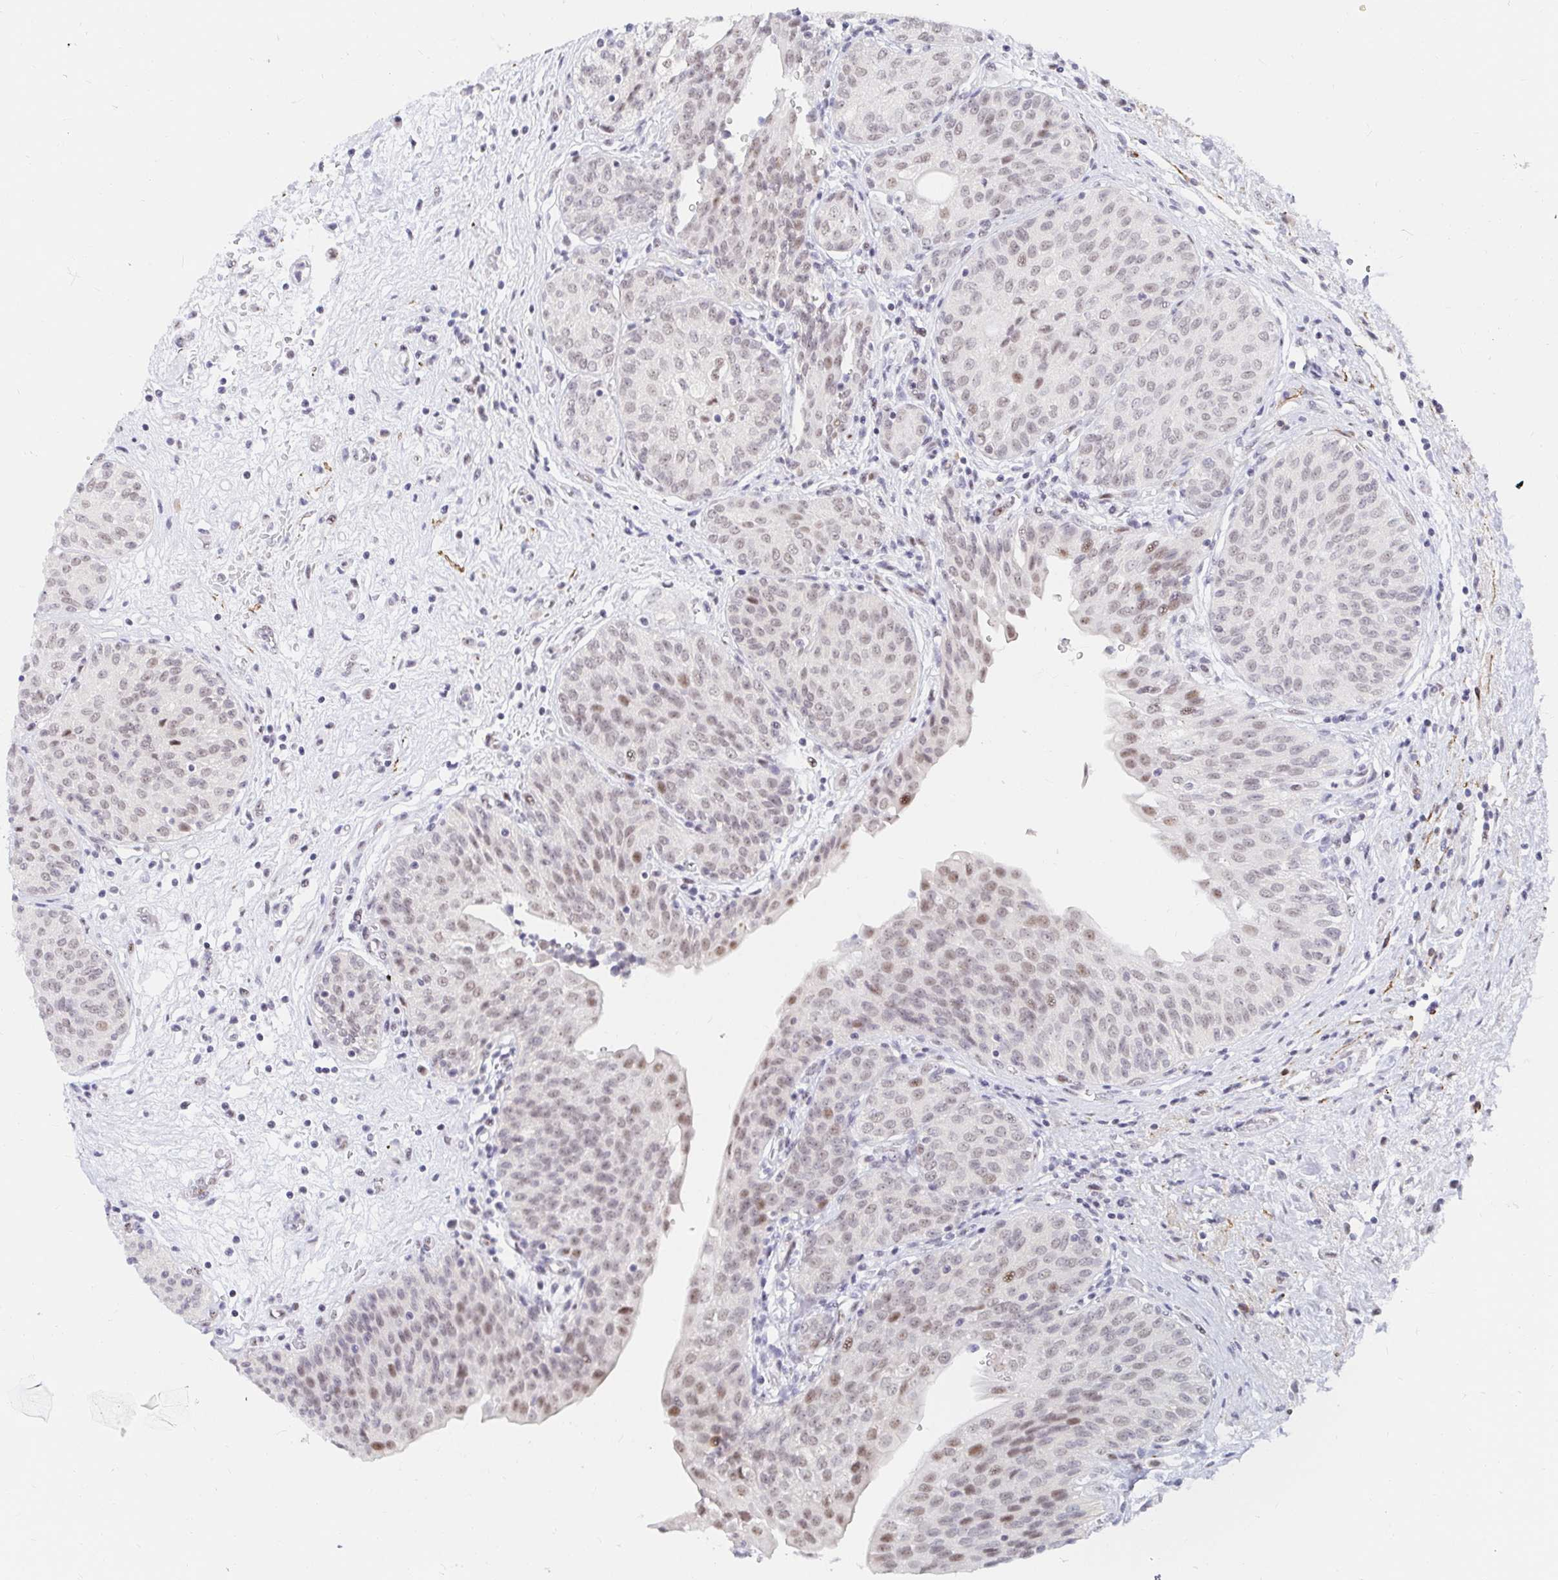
{"staining": {"intensity": "weak", "quantity": ">75%", "location": "nuclear"}, "tissue": "urinary bladder", "cell_type": "Urothelial cells", "image_type": "normal", "snomed": [{"axis": "morphology", "description": "Normal tissue, NOS"}, {"axis": "topography", "description": "Urinary bladder"}], "caption": "Urinary bladder stained for a protein (brown) demonstrates weak nuclear positive positivity in about >75% of urothelial cells.", "gene": "COL28A1", "patient": {"sex": "male", "age": 68}}